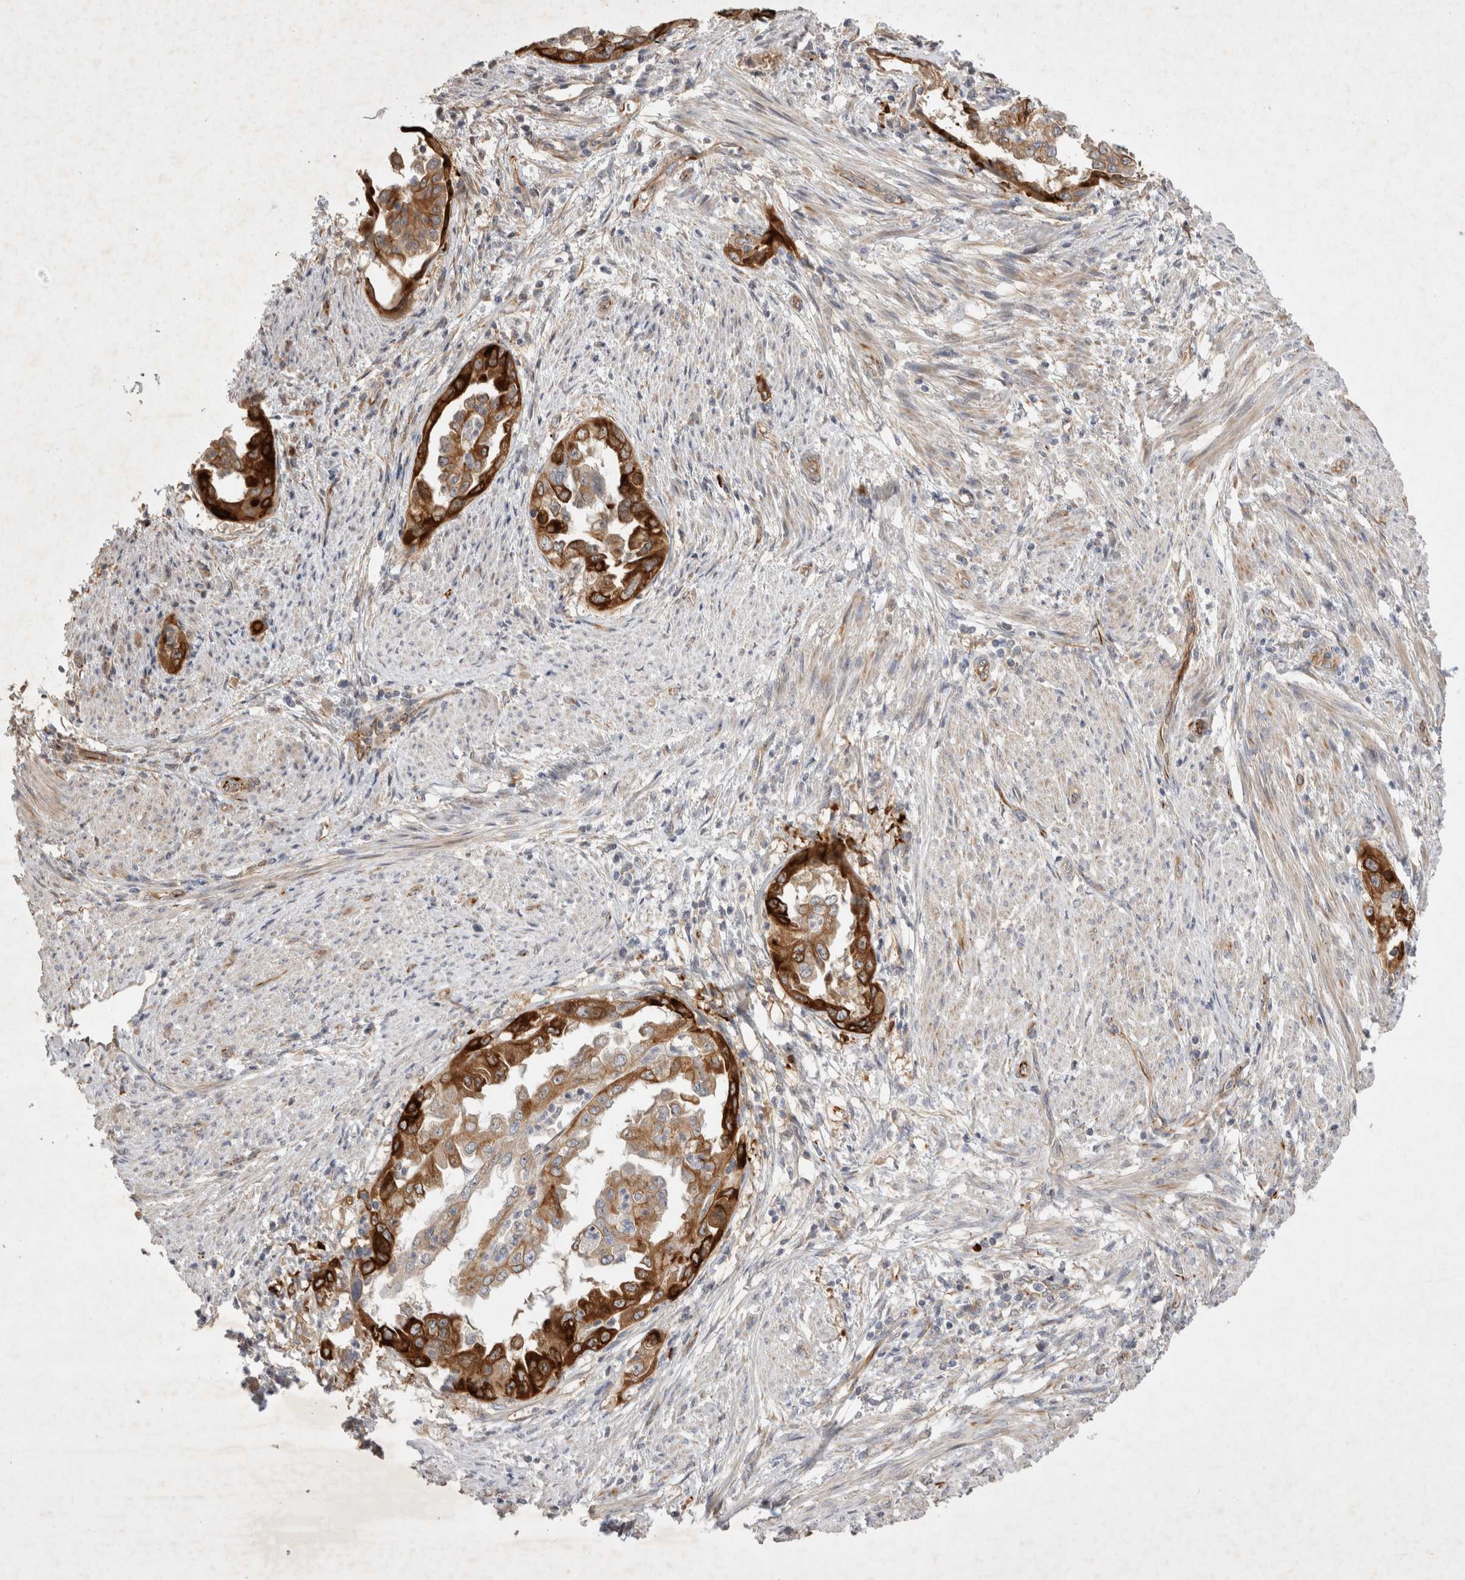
{"staining": {"intensity": "strong", "quantity": ">75%", "location": "cytoplasmic/membranous"}, "tissue": "endometrial cancer", "cell_type": "Tumor cells", "image_type": "cancer", "snomed": [{"axis": "morphology", "description": "Adenocarcinoma, NOS"}, {"axis": "topography", "description": "Endometrium"}], "caption": "About >75% of tumor cells in endometrial cancer display strong cytoplasmic/membranous protein positivity as visualized by brown immunohistochemical staining.", "gene": "NMU", "patient": {"sex": "female", "age": 85}}